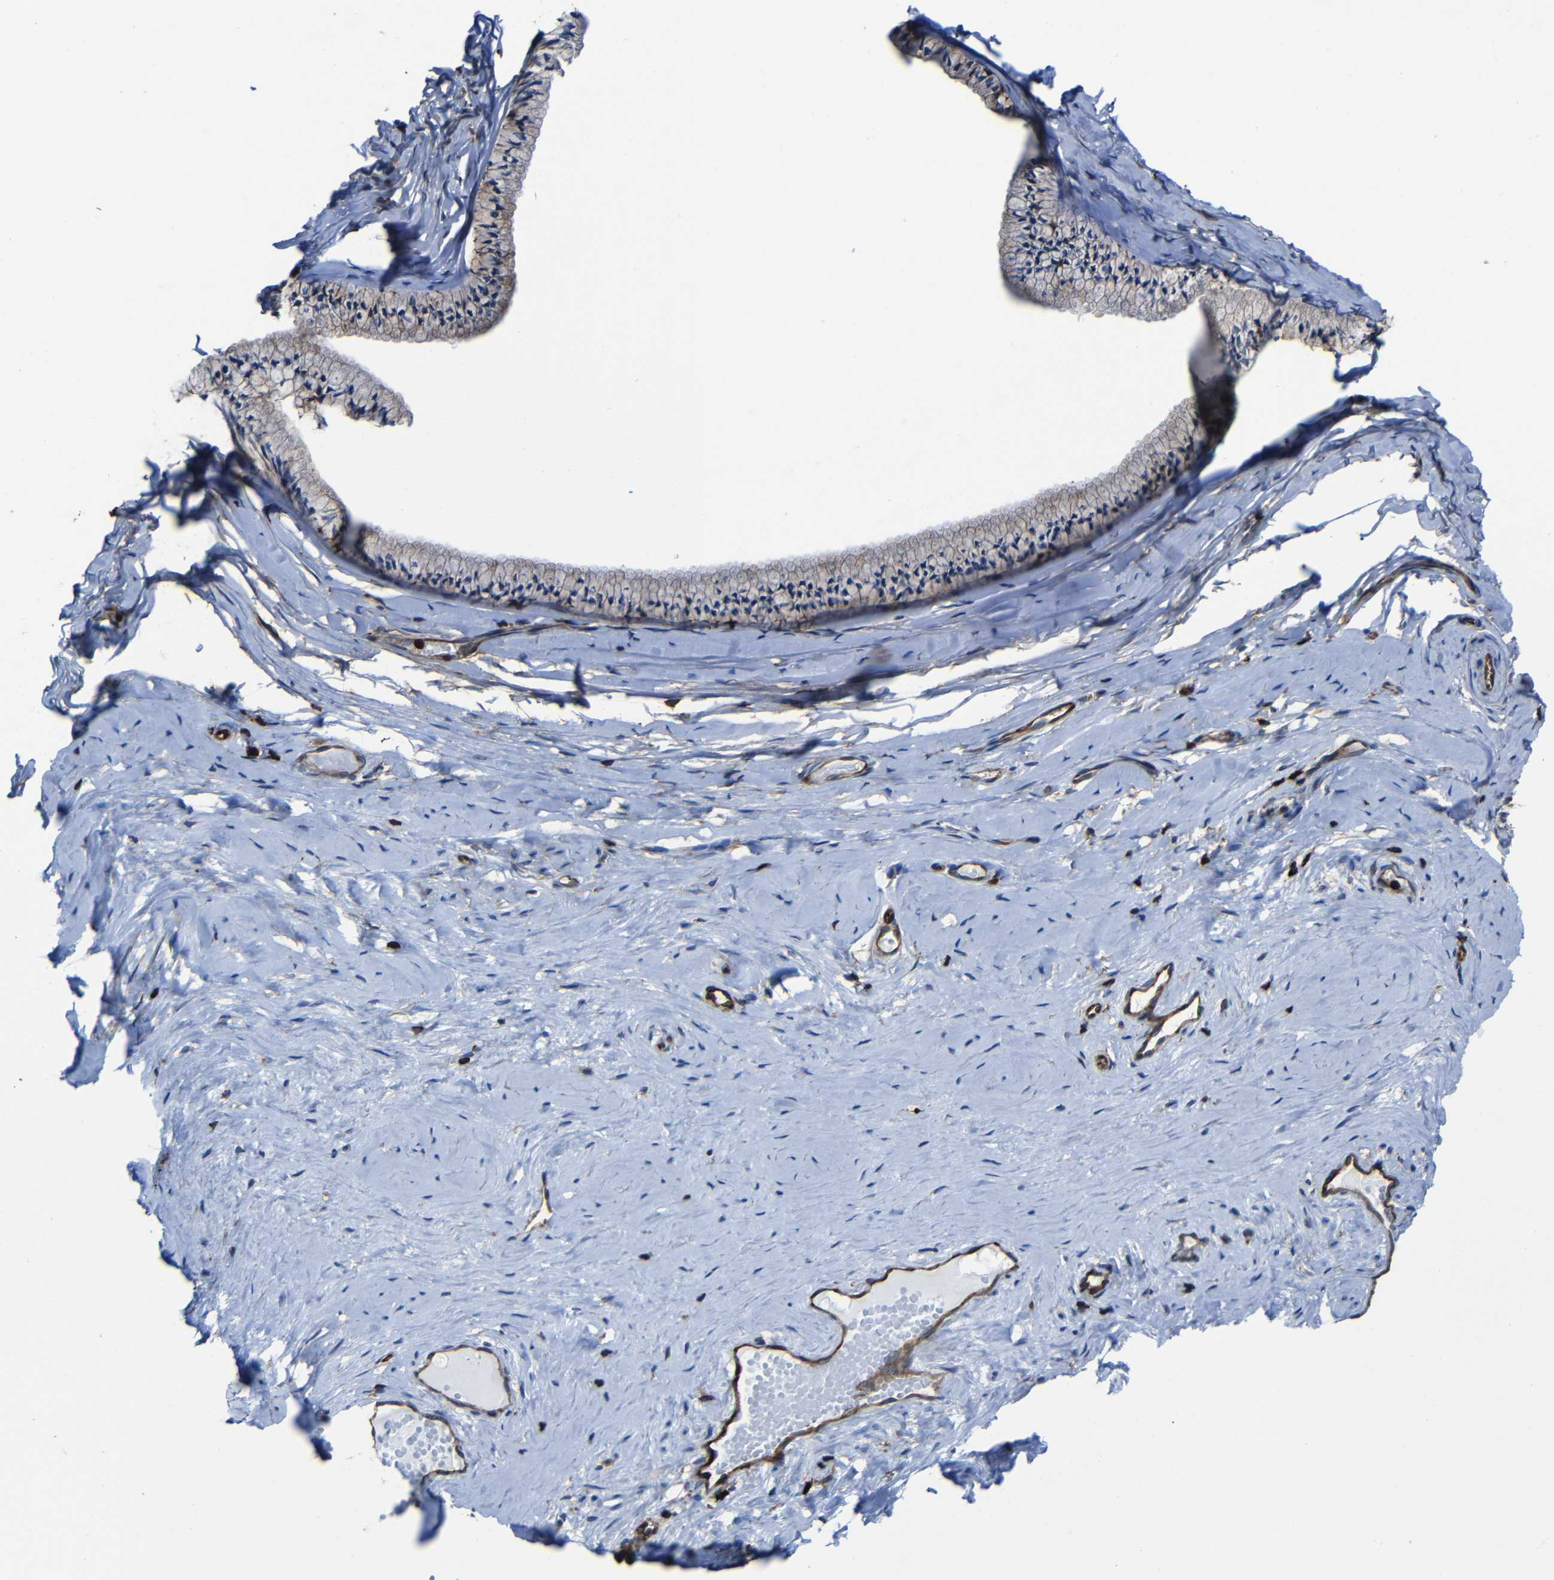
{"staining": {"intensity": "moderate", "quantity": "25%-75%", "location": "cytoplasmic/membranous"}, "tissue": "cervix", "cell_type": "Glandular cells", "image_type": "normal", "snomed": [{"axis": "morphology", "description": "Normal tissue, NOS"}, {"axis": "topography", "description": "Cervix"}], "caption": "Moderate cytoplasmic/membranous protein staining is present in approximately 25%-75% of glandular cells in cervix.", "gene": "ARHGEF1", "patient": {"sex": "female", "age": 39}}